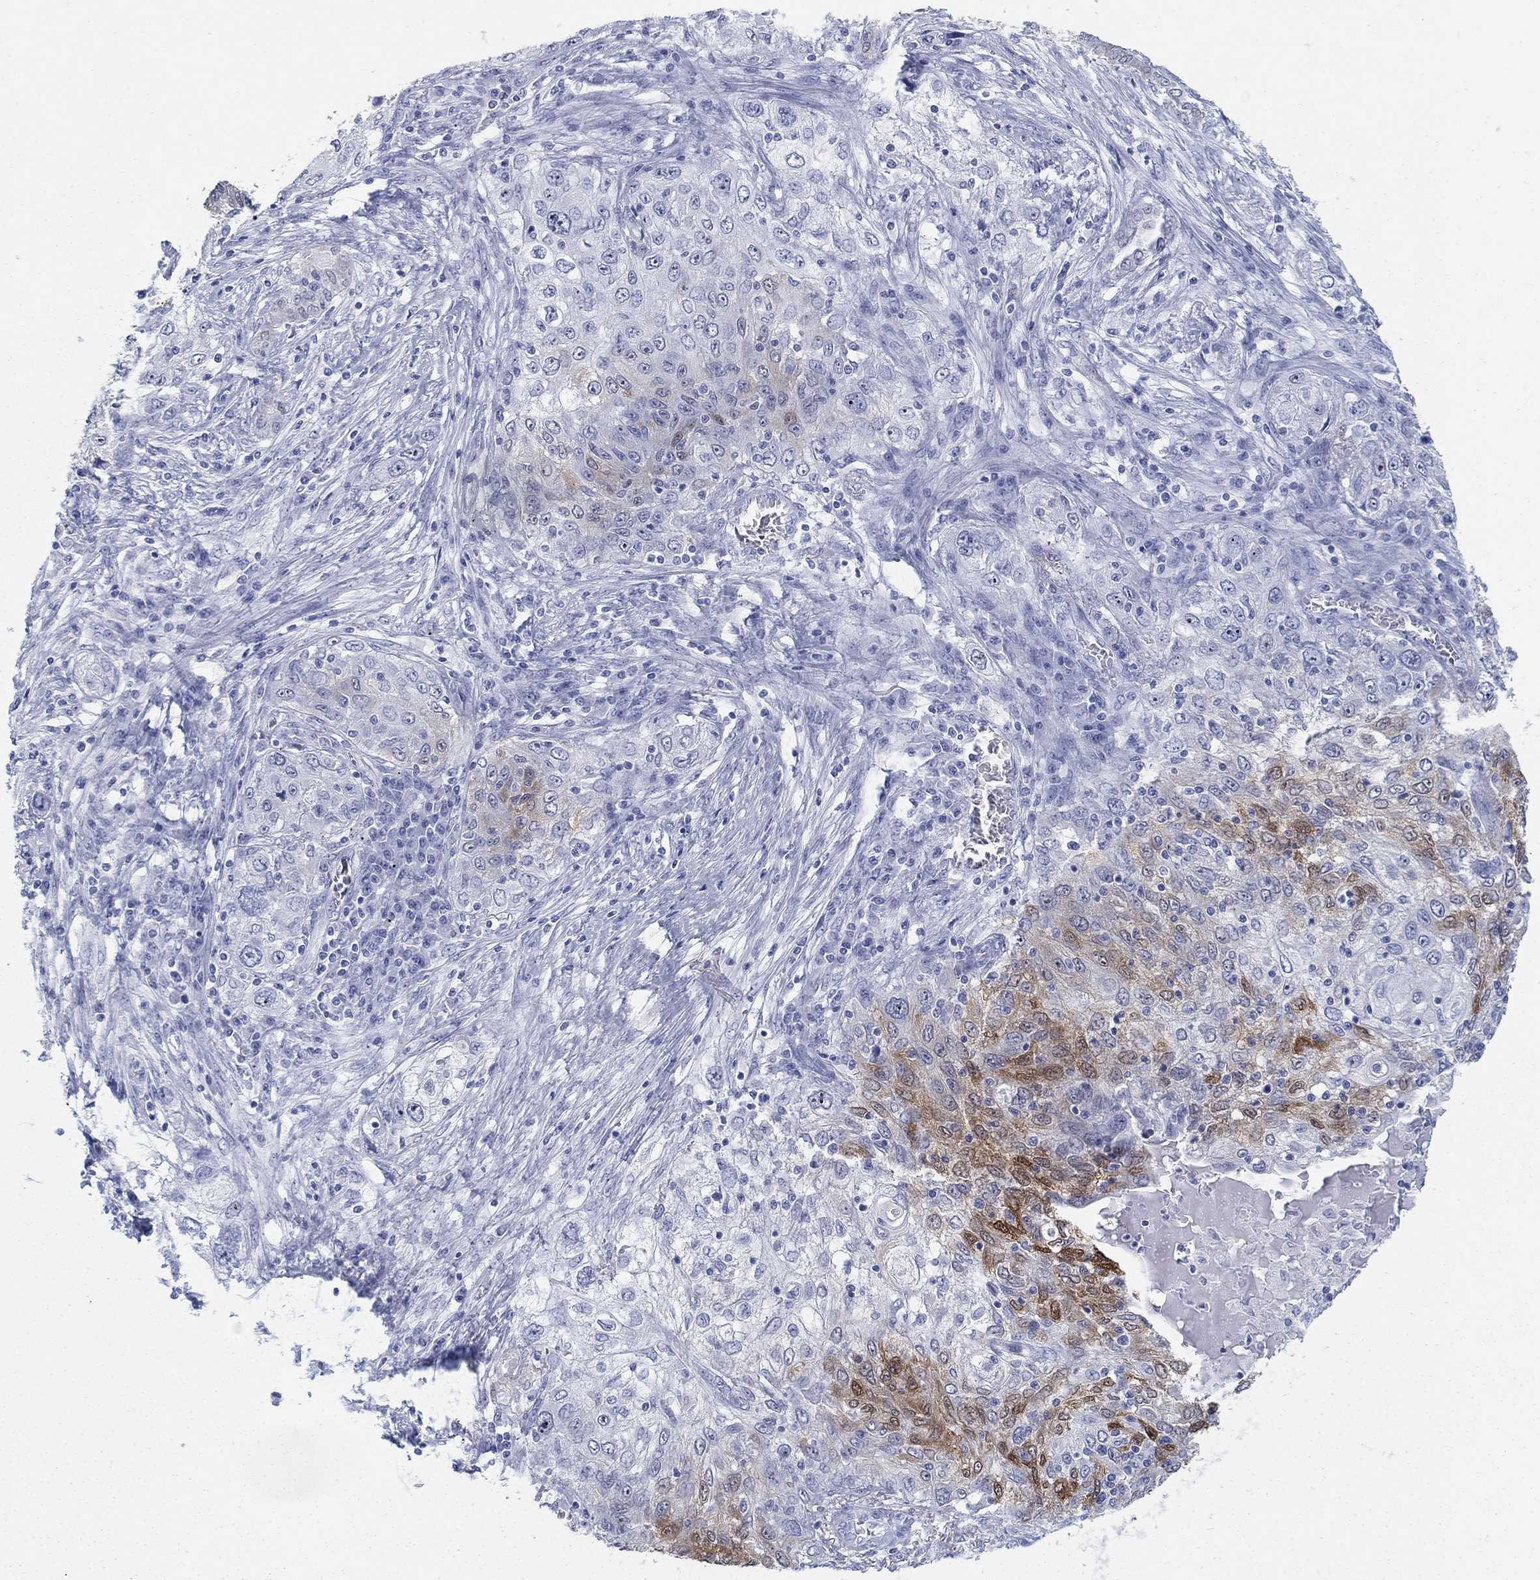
{"staining": {"intensity": "moderate", "quantity": "<25%", "location": "cytoplasmic/membranous"}, "tissue": "lung cancer", "cell_type": "Tumor cells", "image_type": "cancer", "snomed": [{"axis": "morphology", "description": "Squamous cell carcinoma, NOS"}, {"axis": "topography", "description": "Lung"}], "caption": "Tumor cells display low levels of moderate cytoplasmic/membranous expression in about <25% of cells in human squamous cell carcinoma (lung). The staining is performed using DAB (3,3'-diaminobenzidine) brown chromogen to label protein expression. The nuclei are counter-stained blue using hematoxylin.", "gene": "AKR1C2", "patient": {"sex": "female", "age": 69}}